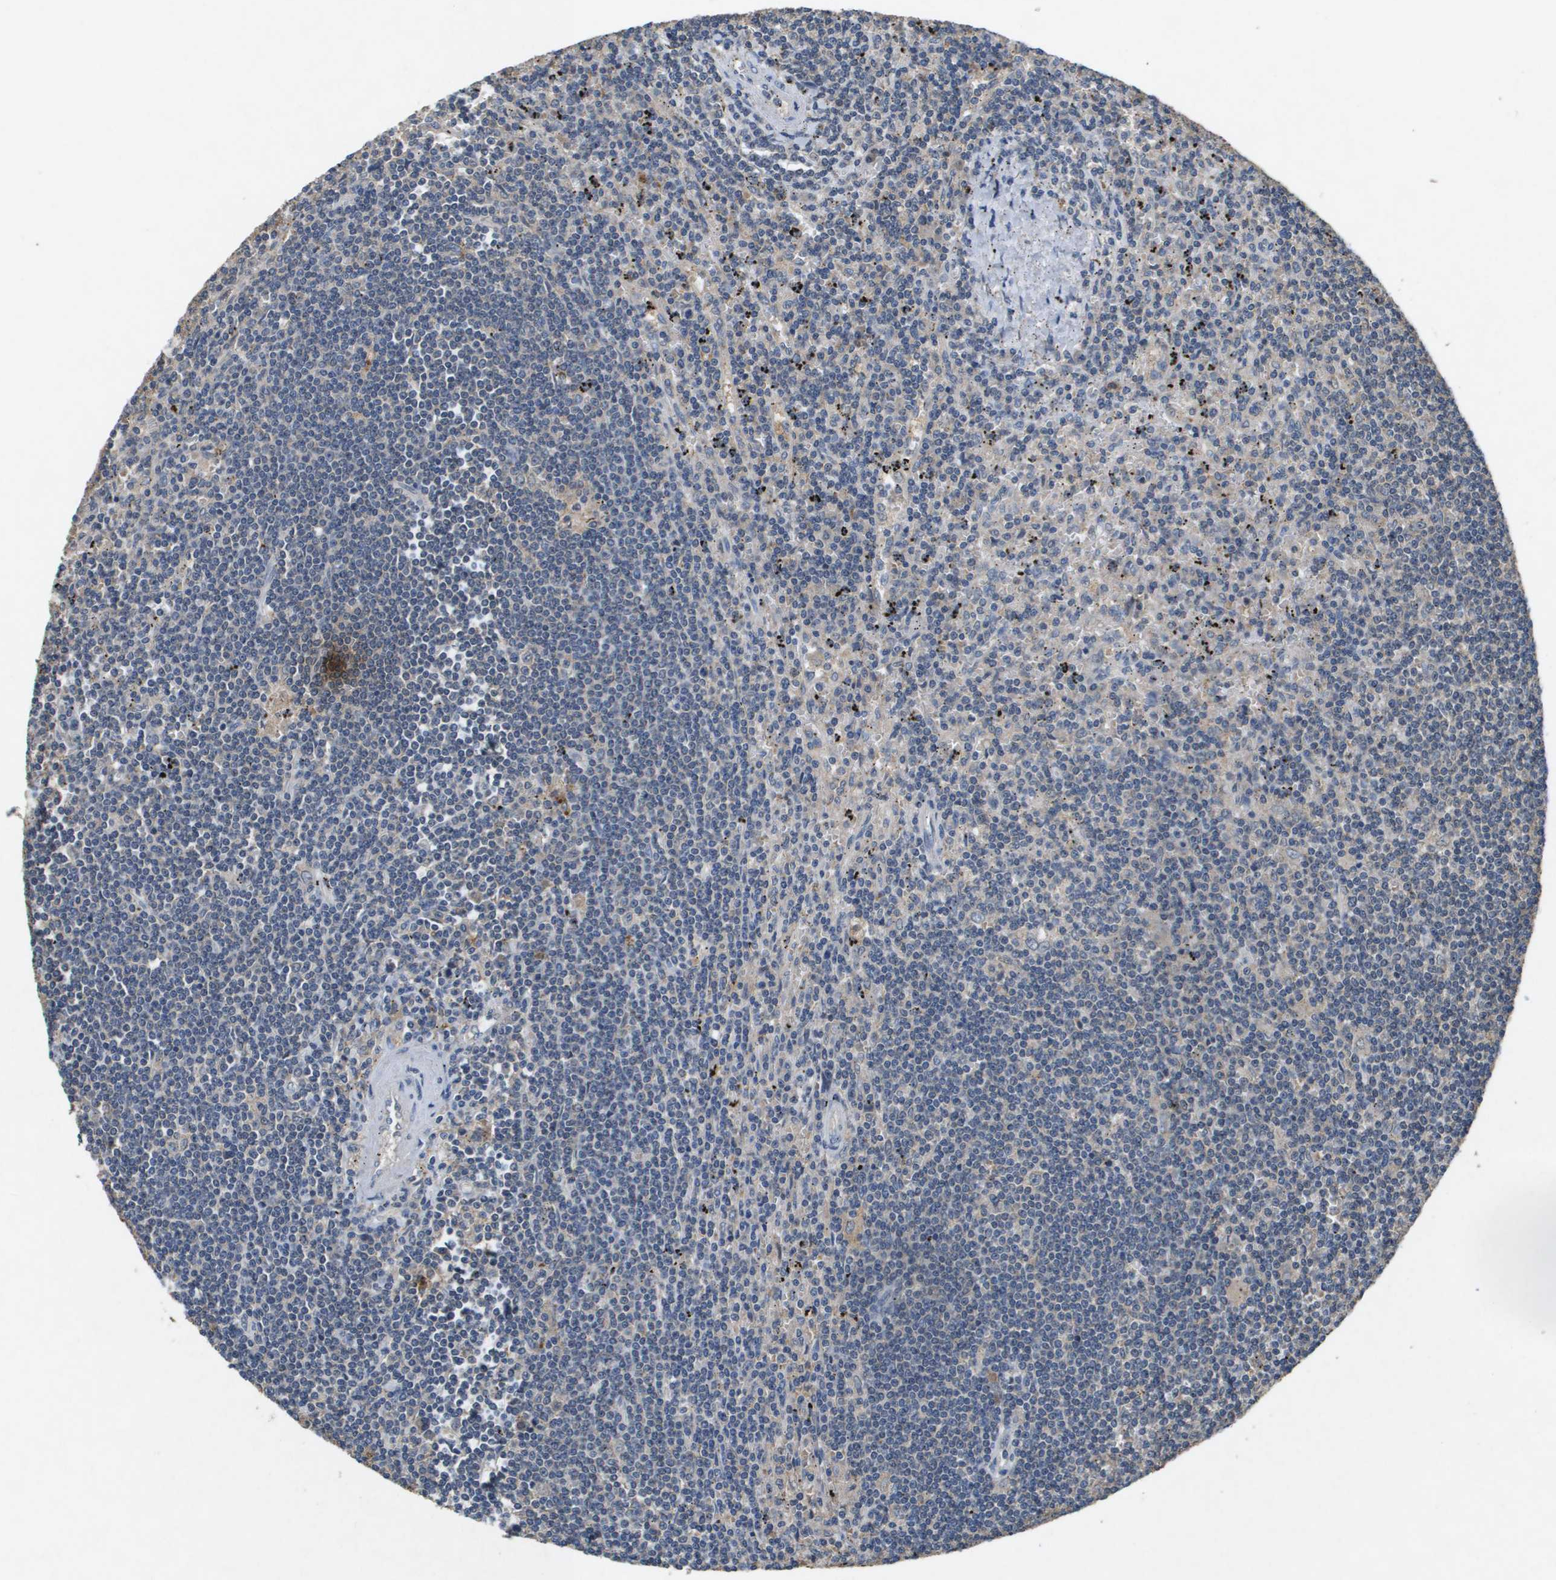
{"staining": {"intensity": "negative", "quantity": "none", "location": "none"}, "tissue": "lymphoma", "cell_type": "Tumor cells", "image_type": "cancer", "snomed": [{"axis": "morphology", "description": "Malignant lymphoma, non-Hodgkin's type, Low grade"}, {"axis": "topography", "description": "Spleen"}], "caption": "Lymphoma stained for a protein using IHC exhibits no expression tumor cells.", "gene": "PROC", "patient": {"sex": "male", "age": 76}}